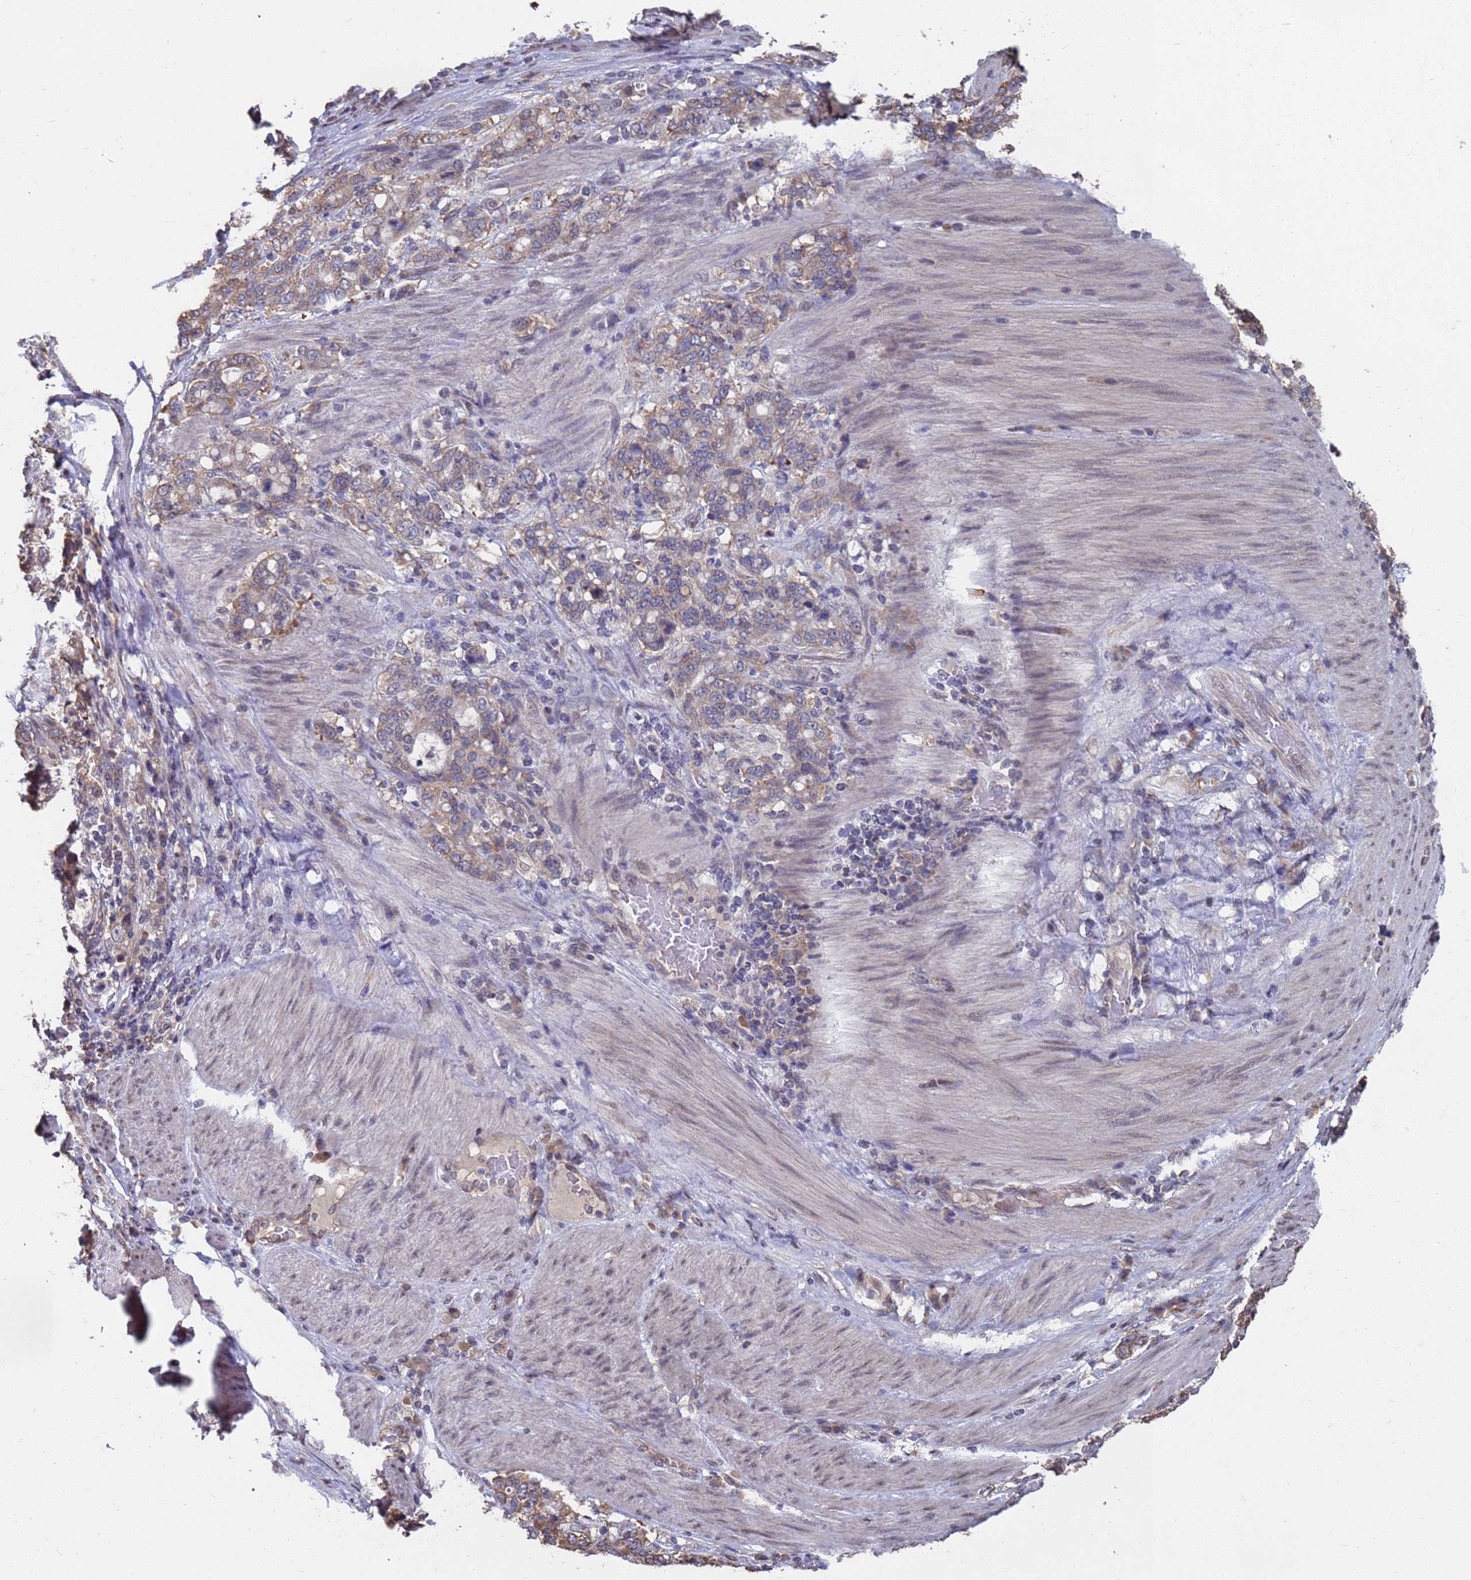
{"staining": {"intensity": "weak", "quantity": ">75%", "location": "cytoplasmic/membranous"}, "tissue": "stomach cancer", "cell_type": "Tumor cells", "image_type": "cancer", "snomed": [{"axis": "morphology", "description": "Adenocarcinoma, NOS"}, {"axis": "topography", "description": "Stomach, upper"}, {"axis": "topography", "description": "Stomach"}], "caption": "Approximately >75% of tumor cells in stomach cancer (adenocarcinoma) demonstrate weak cytoplasmic/membranous protein staining as visualized by brown immunohistochemical staining.", "gene": "CFAP119", "patient": {"sex": "male", "age": 62}}